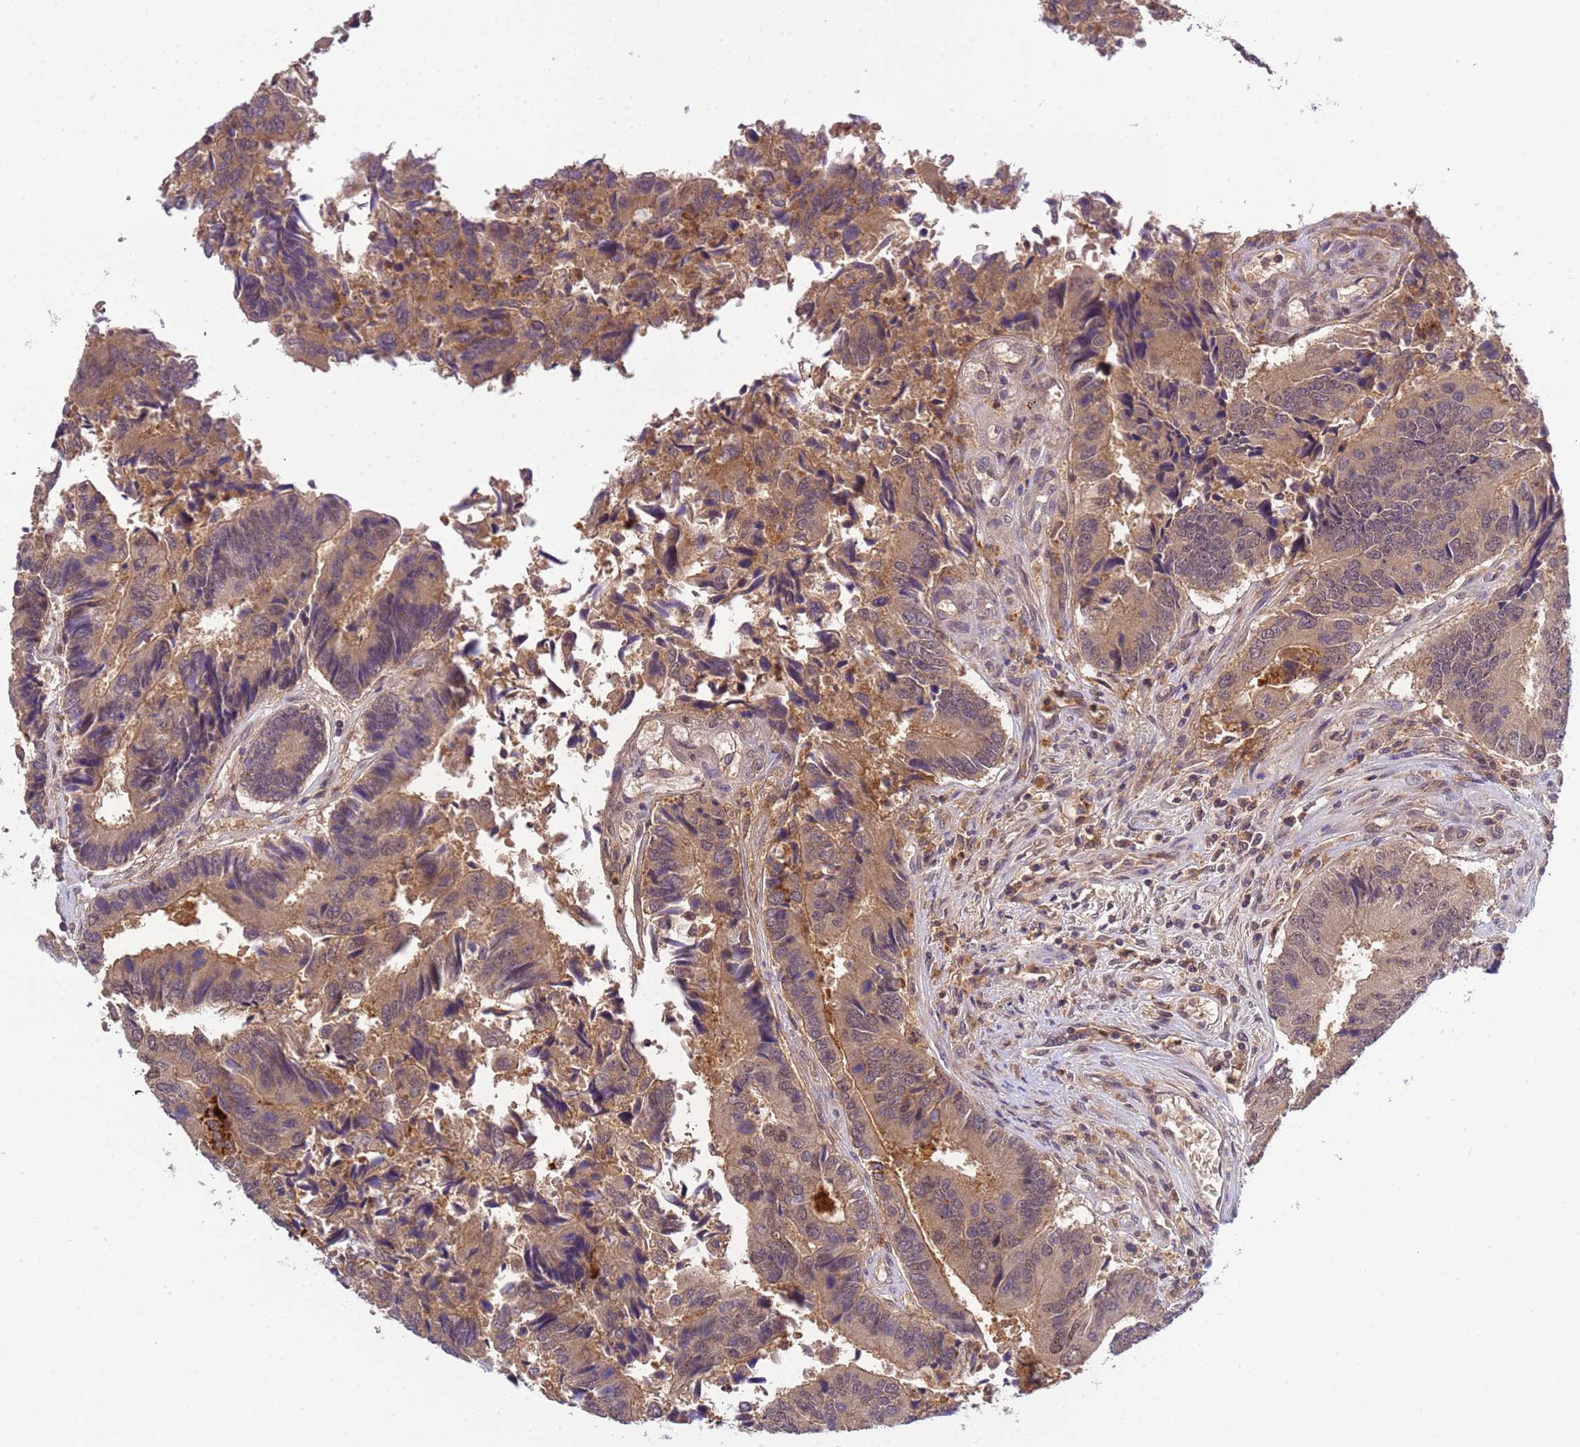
{"staining": {"intensity": "weak", "quantity": ">75%", "location": "cytoplasmic/membranous"}, "tissue": "colorectal cancer", "cell_type": "Tumor cells", "image_type": "cancer", "snomed": [{"axis": "morphology", "description": "Adenocarcinoma, NOS"}, {"axis": "topography", "description": "Colon"}], "caption": "Tumor cells show low levels of weak cytoplasmic/membranous expression in approximately >75% of cells in colorectal adenocarcinoma. Nuclei are stained in blue.", "gene": "CD53", "patient": {"sex": "female", "age": 67}}